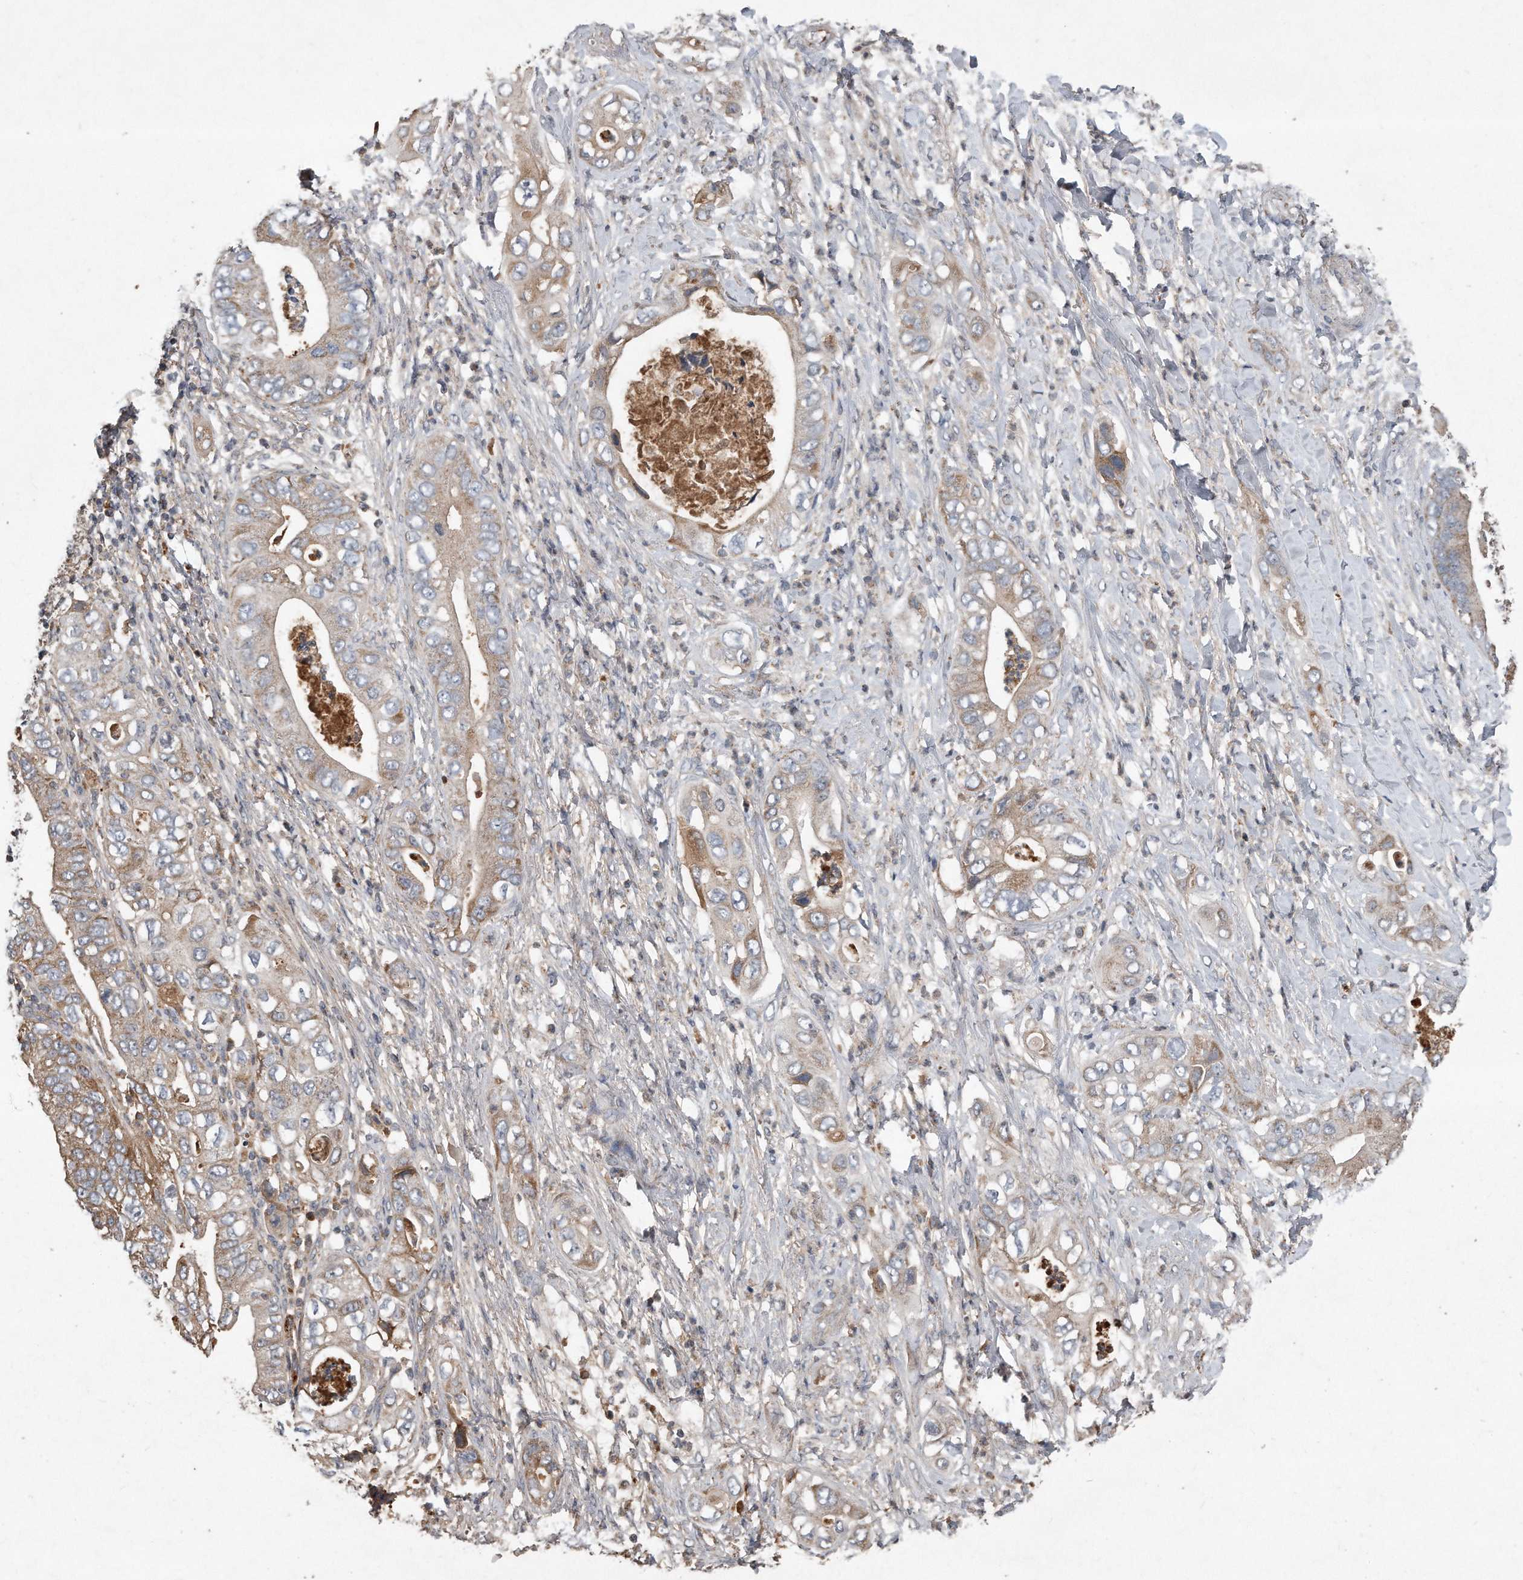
{"staining": {"intensity": "weak", "quantity": "<25%", "location": "cytoplasmic/membranous"}, "tissue": "pancreatic cancer", "cell_type": "Tumor cells", "image_type": "cancer", "snomed": [{"axis": "morphology", "description": "Adenocarcinoma, NOS"}, {"axis": "topography", "description": "Pancreas"}], "caption": "Immunohistochemical staining of adenocarcinoma (pancreatic) shows no significant expression in tumor cells.", "gene": "SDHA", "patient": {"sex": "female", "age": 78}}